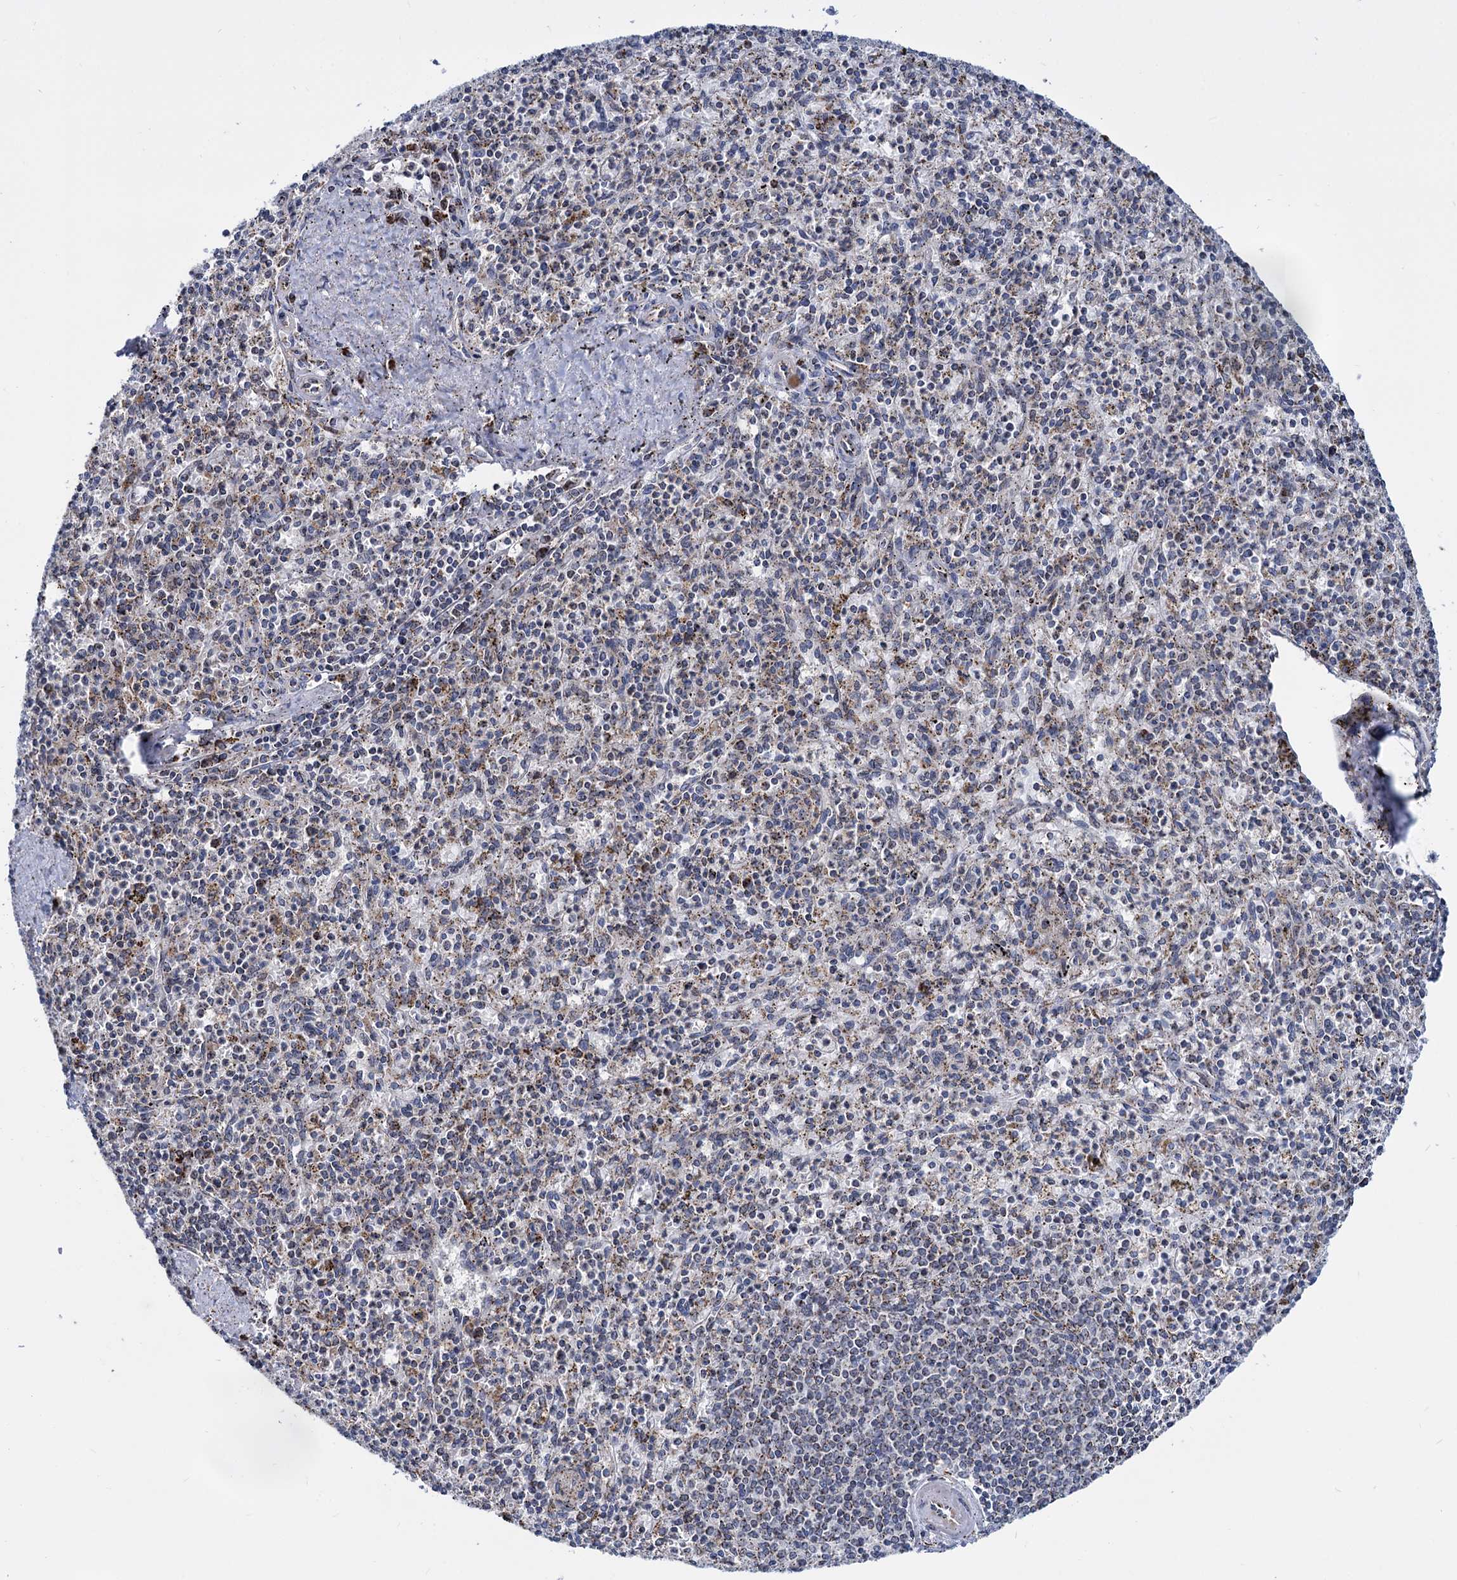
{"staining": {"intensity": "negative", "quantity": "none", "location": "none"}, "tissue": "spleen", "cell_type": "Cells in red pulp", "image_type": "normal", "snomed": [{"axis": "morphology", "description": "Normal tissue, NOS"}, {"axis": "topography", "description": "Spleen"}], "caption": "This is a image of immunohistochemistry (IHC) staining of normal spleen, which shows no staining in cells in red pulp.", "gene": "SUPT20H", "patient": {"sex": "male", "age": 72}}